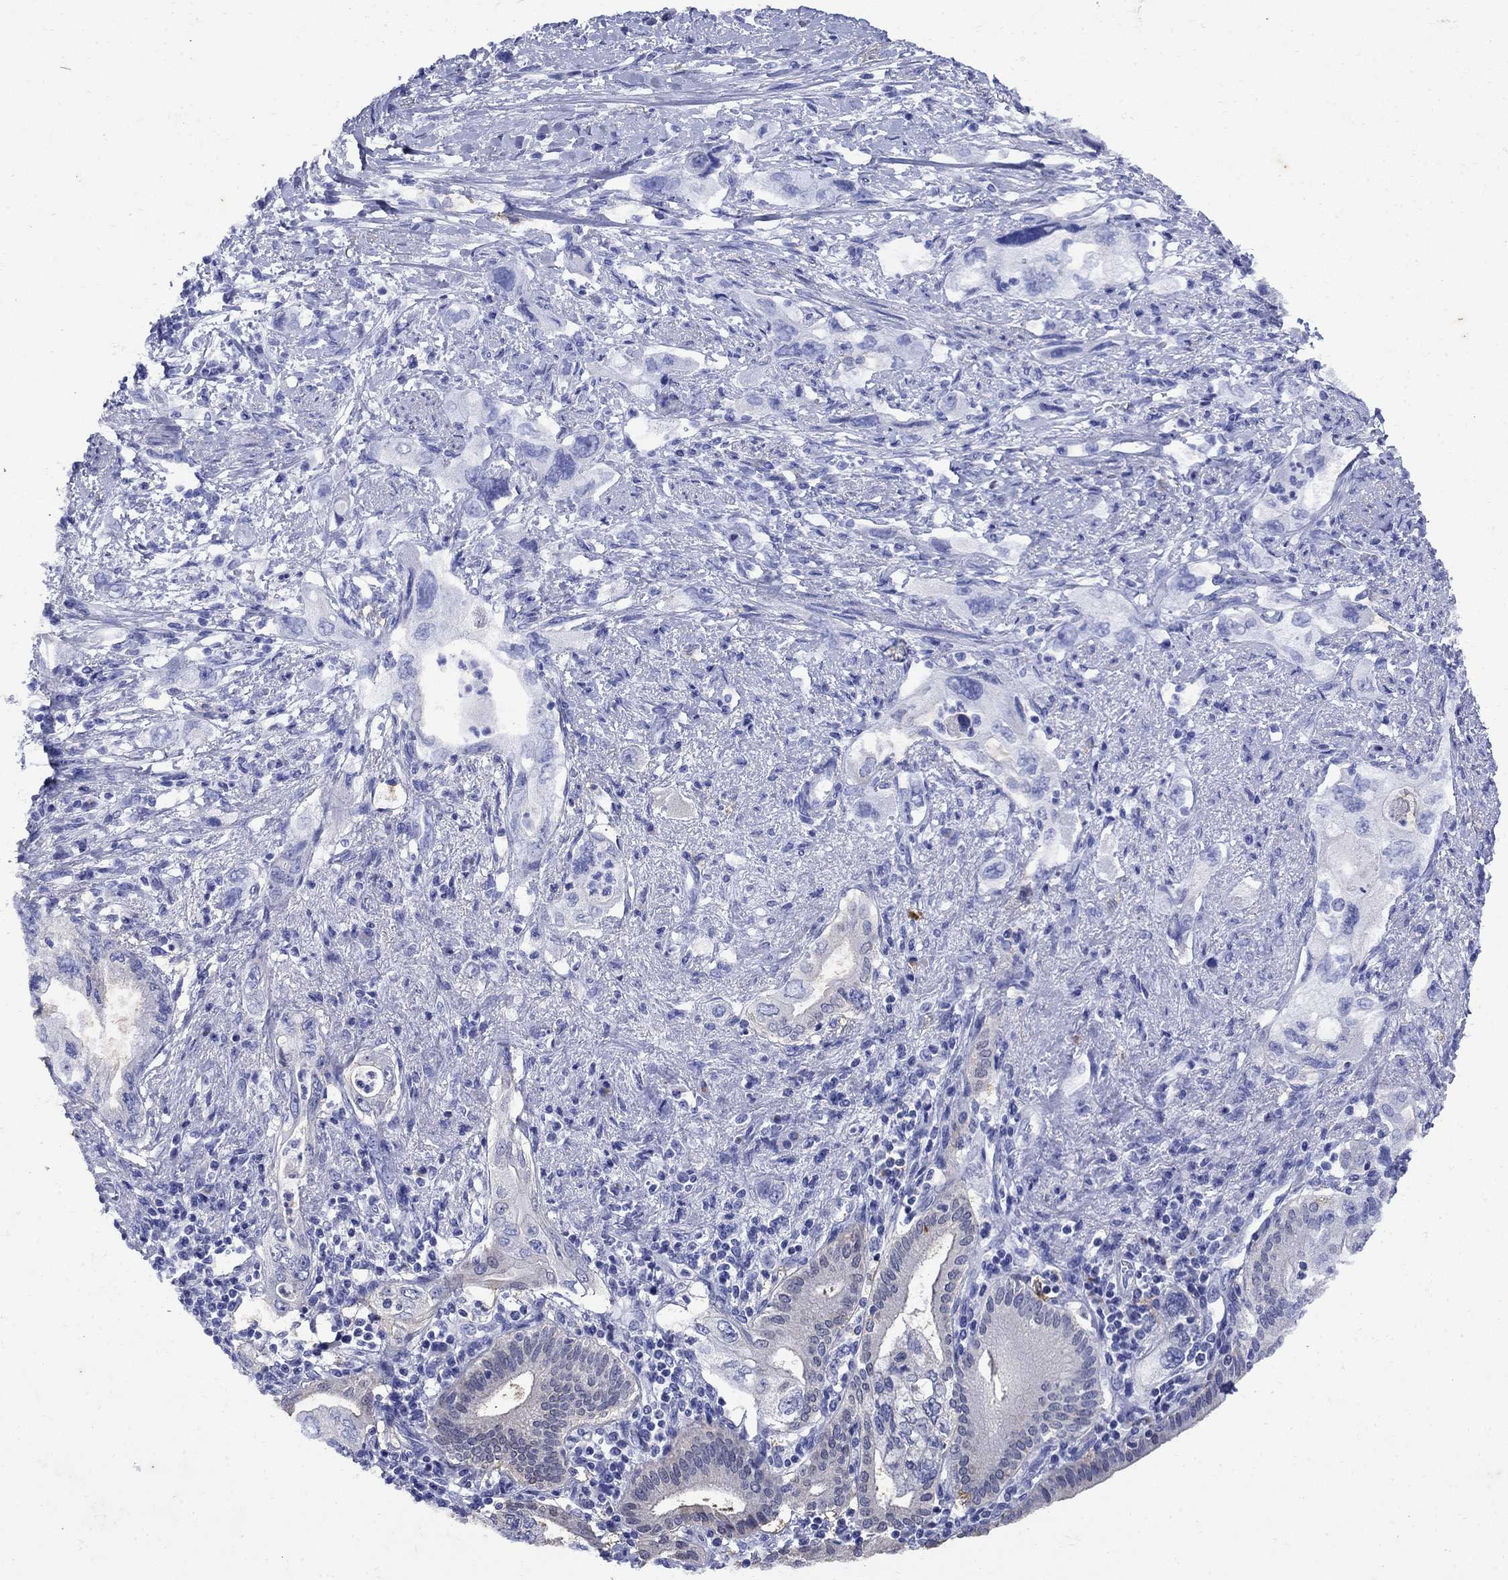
{"staining": {"intensity": "negative", "quantity": "none", "location": "none"}, "tissue": "pancreatic cancer", "cell_type": "Tumor cells", "image_type": "cancer", "snomed": [{"axis": "morphology", "description": "Adenocarcinoma, NOS"}, {"axis": "topography", "description": "Pancreas"}], "caption": "Protein analysis of adenocarcinoma (pancreatic) demonstrates no significant positivity in tumor cells.", "gene": "CD1A", "patient": {"sex": "female", "age": 73}}